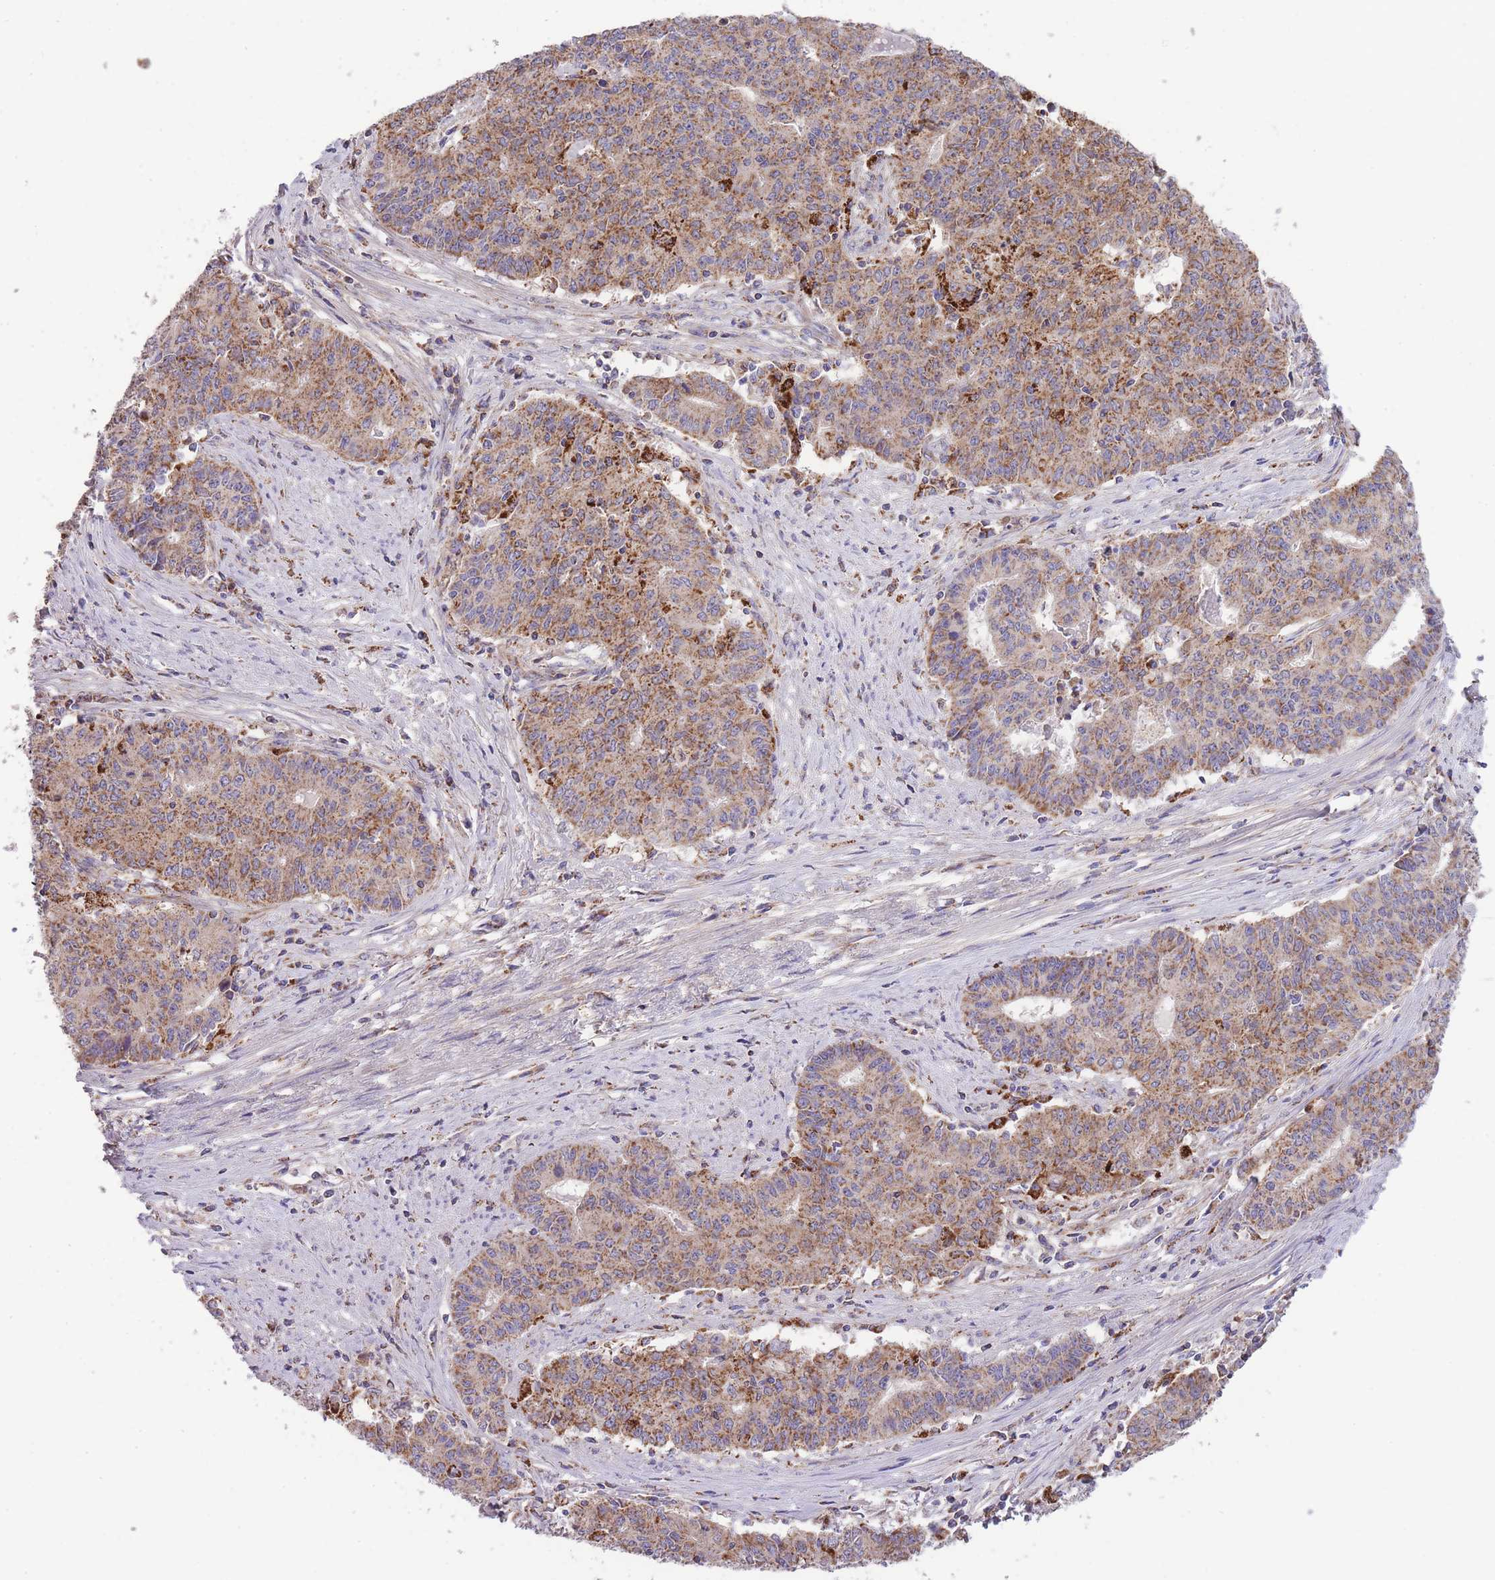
{"staining": {"intensity": "moderate", "quantity": ">75%", "location": "cytoplasmic/membranous"}, "tissue": "endometrial cancer", "cell_type": "Tumor cells", "image_type": "cancer", "snomed": [{"axis": "morphology", "description": "Adenocarcinoma, NOS"}, {"axis": "topography", "description": "Endometrium"}], "caption": "Moderate cytoplasmic/membranous positivity is appreciated in approximately >75% of tumor cells in adenocarcinoma (endometrial).", "gene": "ST3GAL3", "patient": {"sex": "female", "age": 59}}